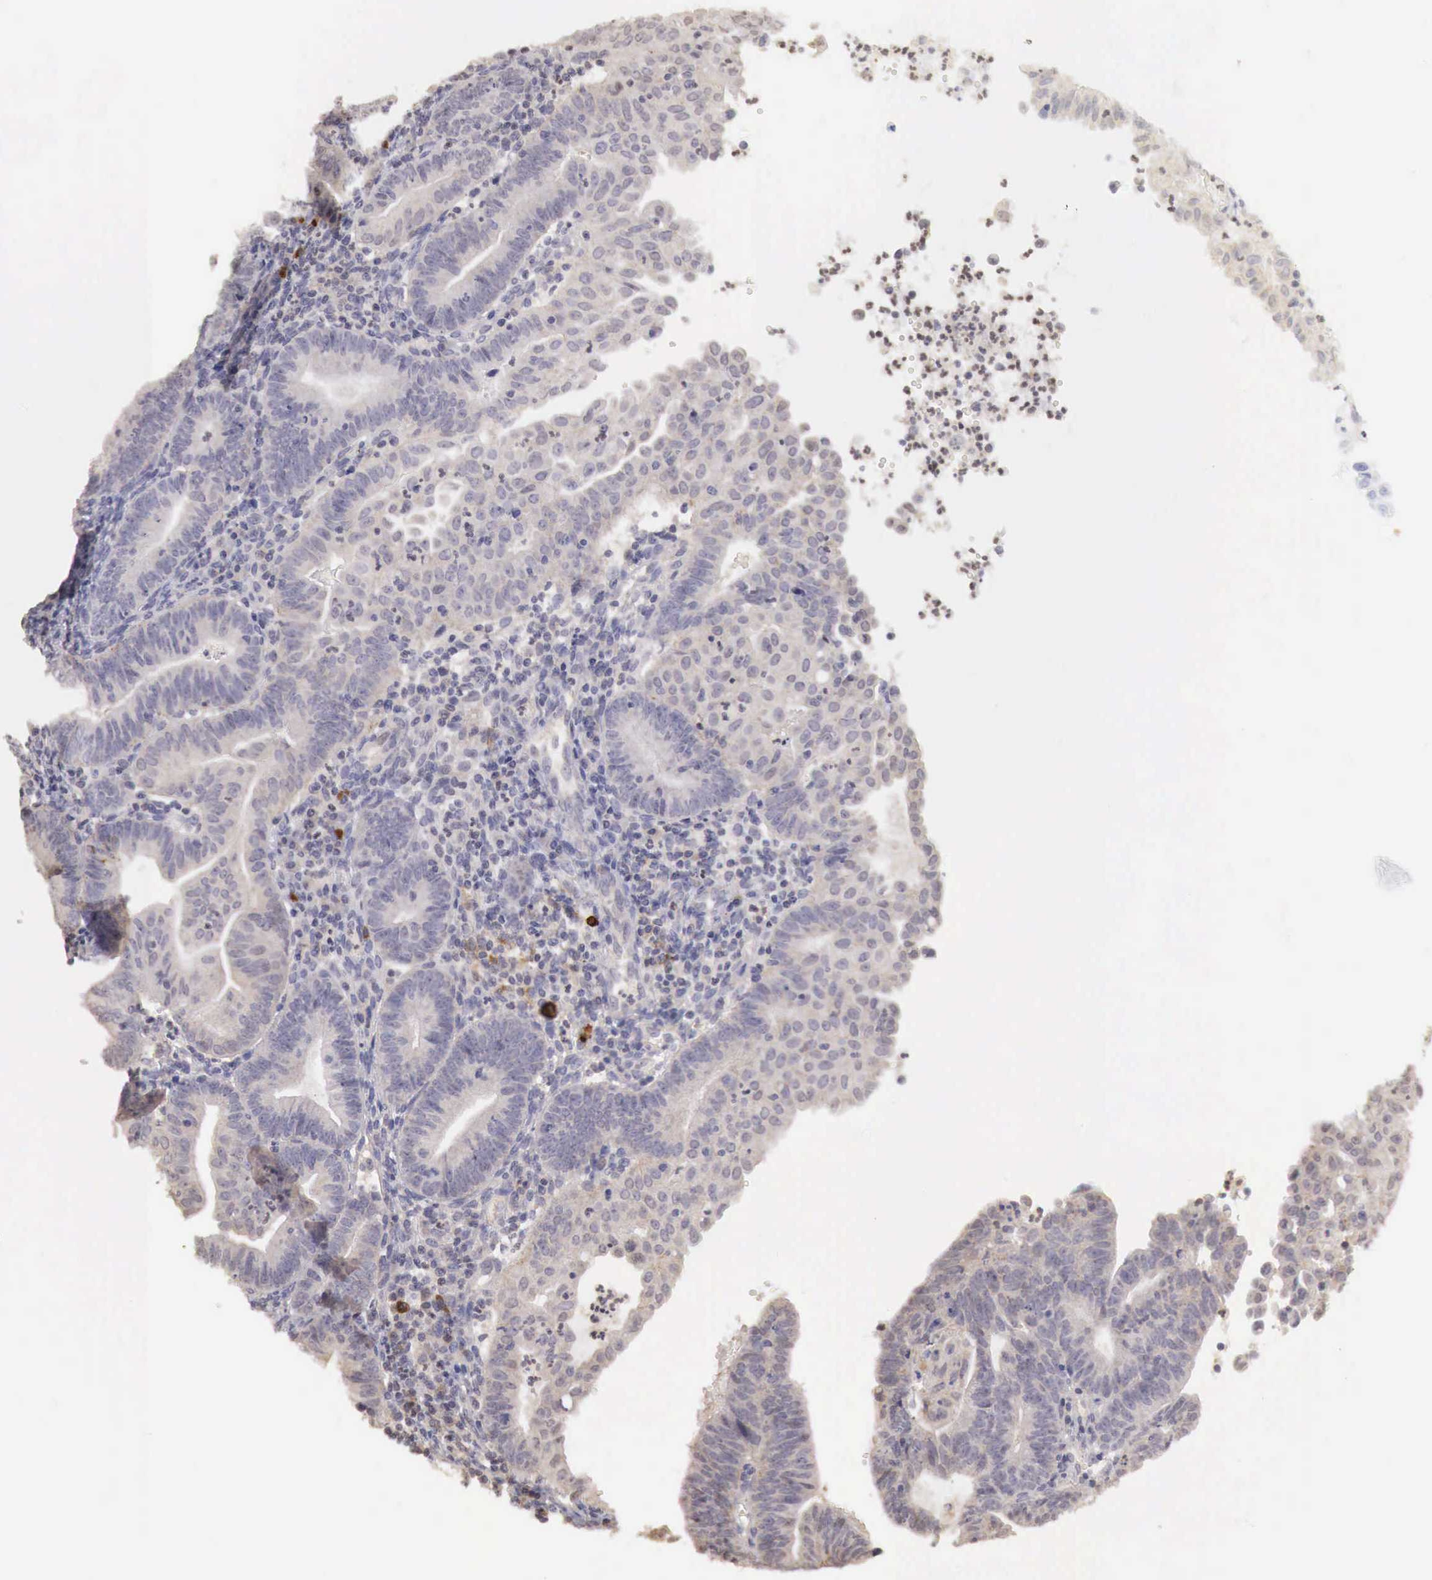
{"staining": {"intensity": "negative", "quantity": "none", "location": "none"}, "tissue": "endometrial cancer", "cell_type": "Tumor cells", "image_type": "cancer", "snomed": [{"axis": "morphology", "description": "Adenocarcinoma, NOS"}, {"axis": "topography", "description": "Endometrium"}], "caption": "Endometrial cancer was stained to show a protein in brown. There is no significant expression in tumor cells. Nuclei are stained in blue.", "gene": "TBC1D9", "patient": {"sex": "female", "age": 60}}